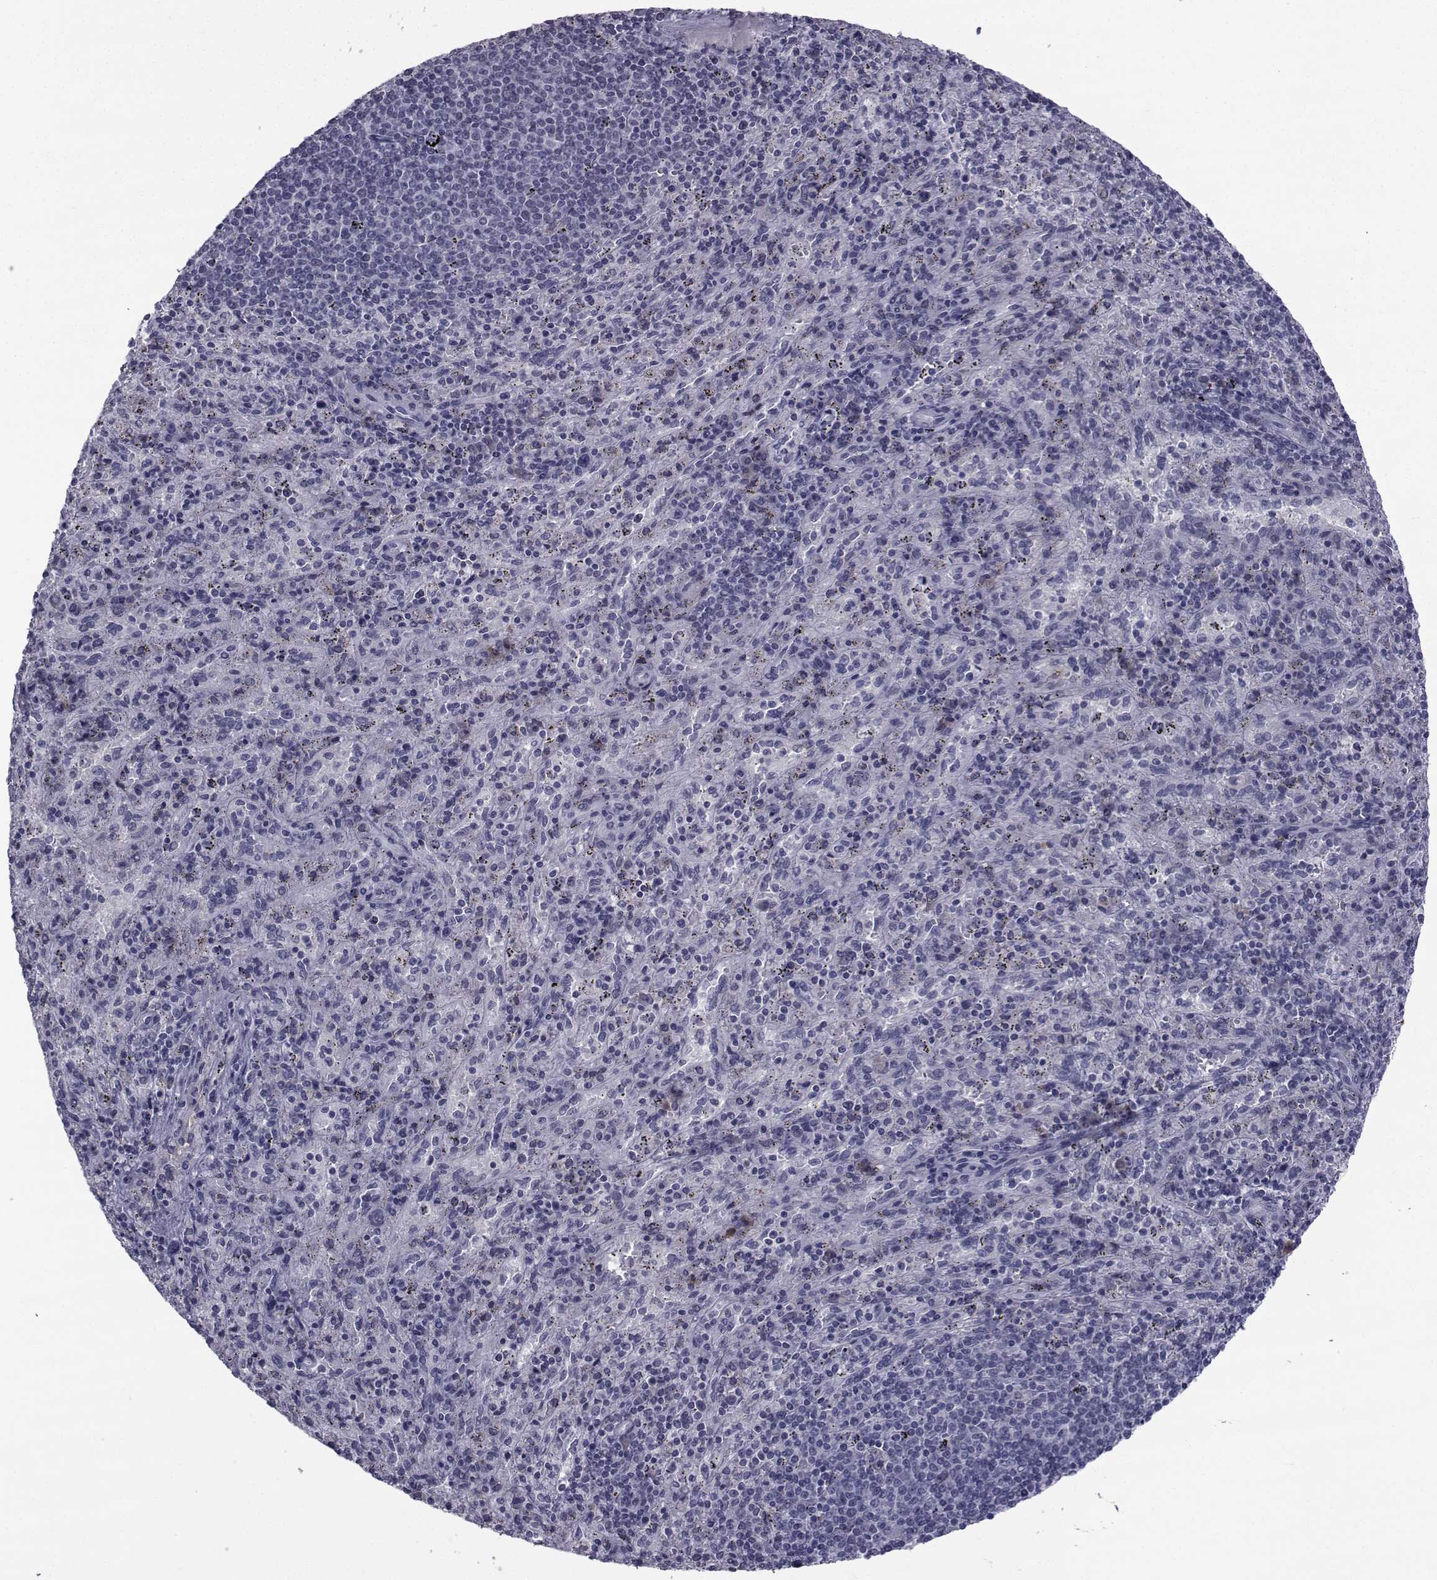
{"staining": {"intensity": "negative", "quantity": "none", "location": "none"}, "tissue": "spleen", "cell_type": "Cells in red pulp", "image_type": "normal", "snomed": [{"axis": "morphology", "description": "Normal tissue, NOS"}, {"axis": "topography", "description": "Spleen"}], "caption": "This is a histopathology image of immunohistochemistry (IHC) staining of unremarkable spleen, which shows no positivity in cells in red pulp.", "gene": "PAX2", "patient": {"sex": "male", "age": 57}}